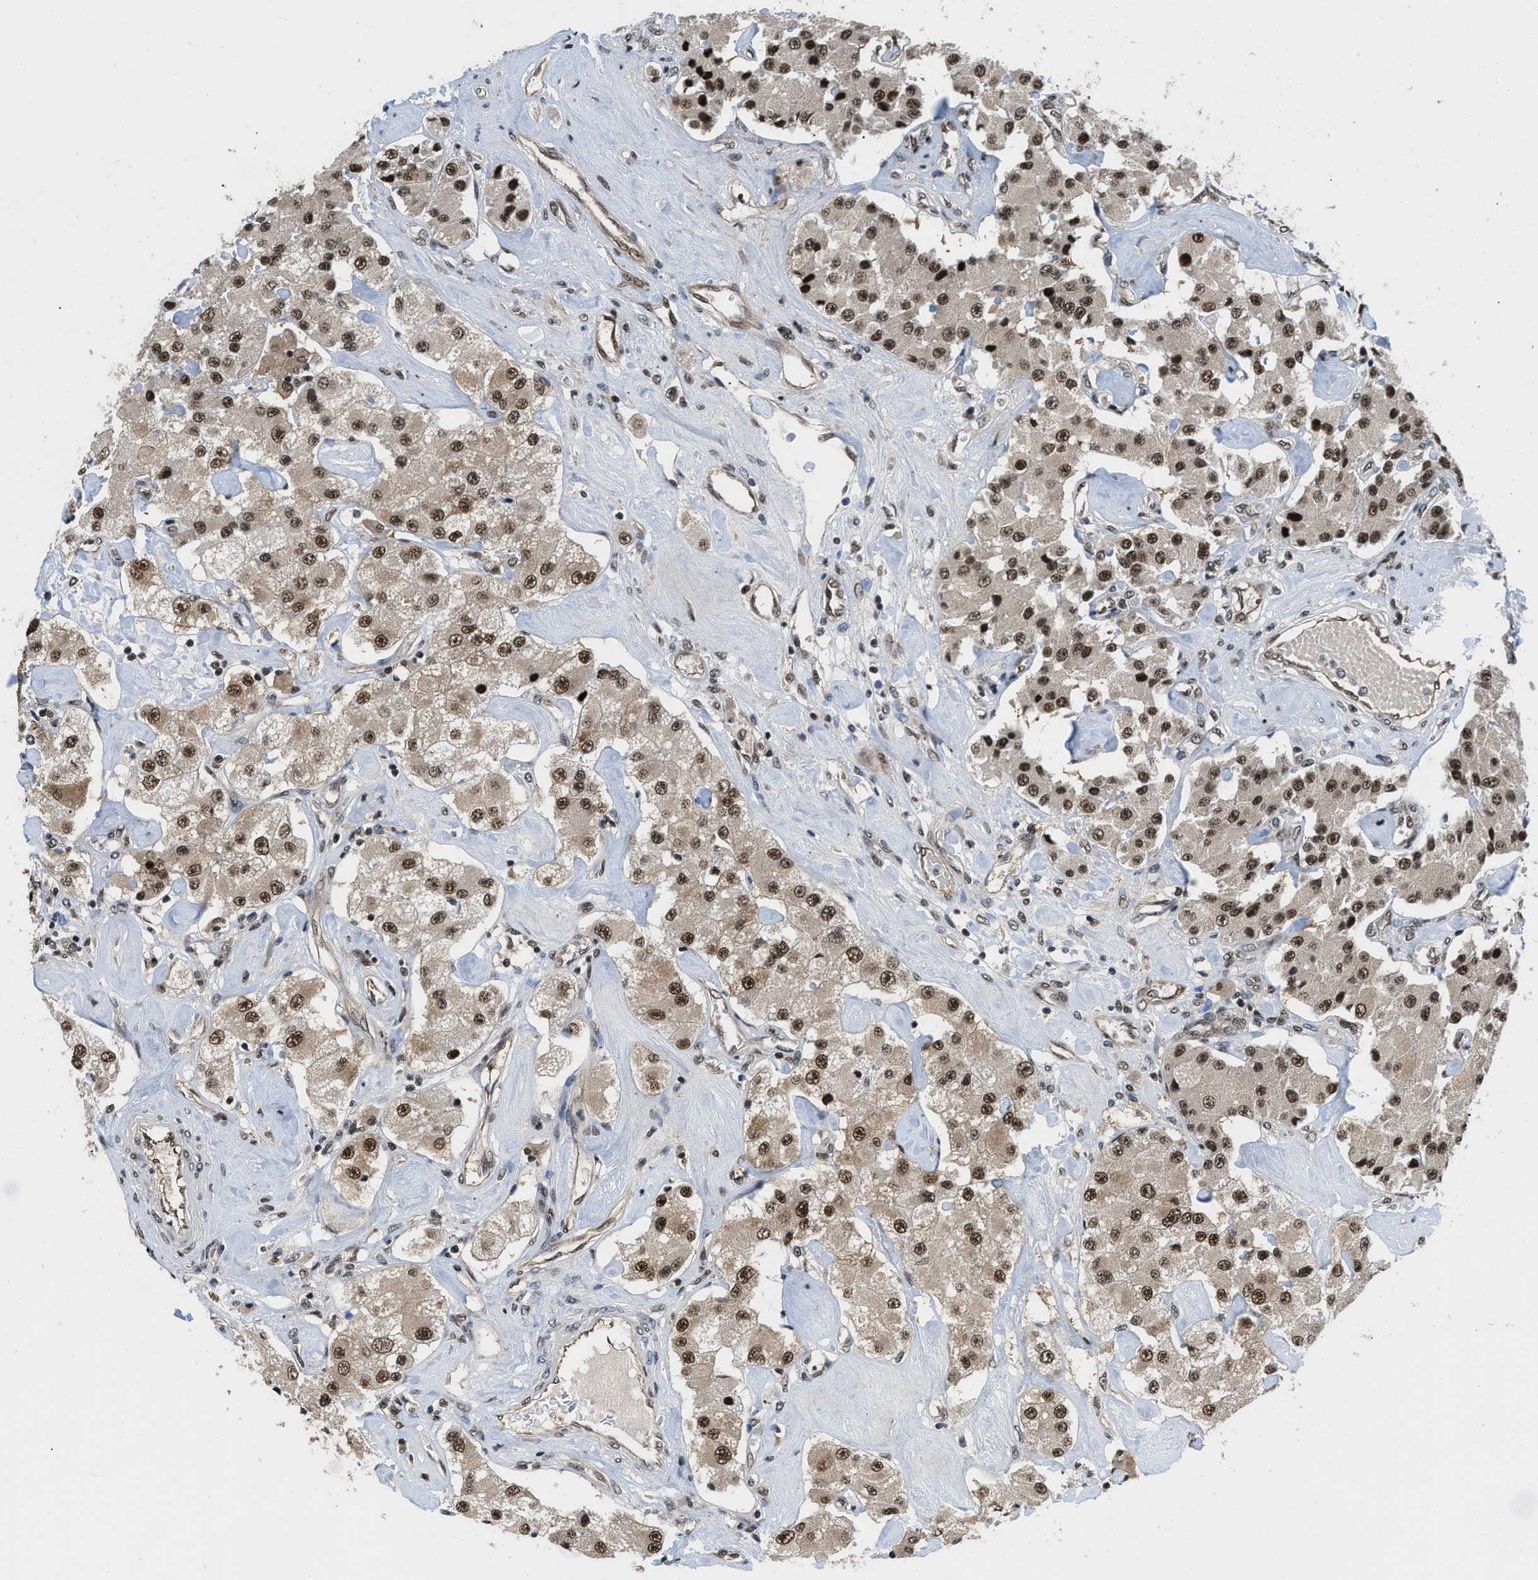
{"staining": {"intensity": "moderate", "quantity": ">75%", "location": "nuclear"}, "tissue": "carcinoid", "cell_type": "Tumor cells", "image_type": "cancer", "snomed": [{"axis": "morphology", "description": "Carcinoid, malignant, NOS"}, {"axis": "topography", "description": "Pancreas"}], "caption": "IHC (DAB (3,3'-diaminobenzidine)) staining of human carcinoid shows moderate nuclear protein staining in approximately >75% of tumor cells.", "gene": "SAFB", "patient": {"sex": "male", "age": 41}}